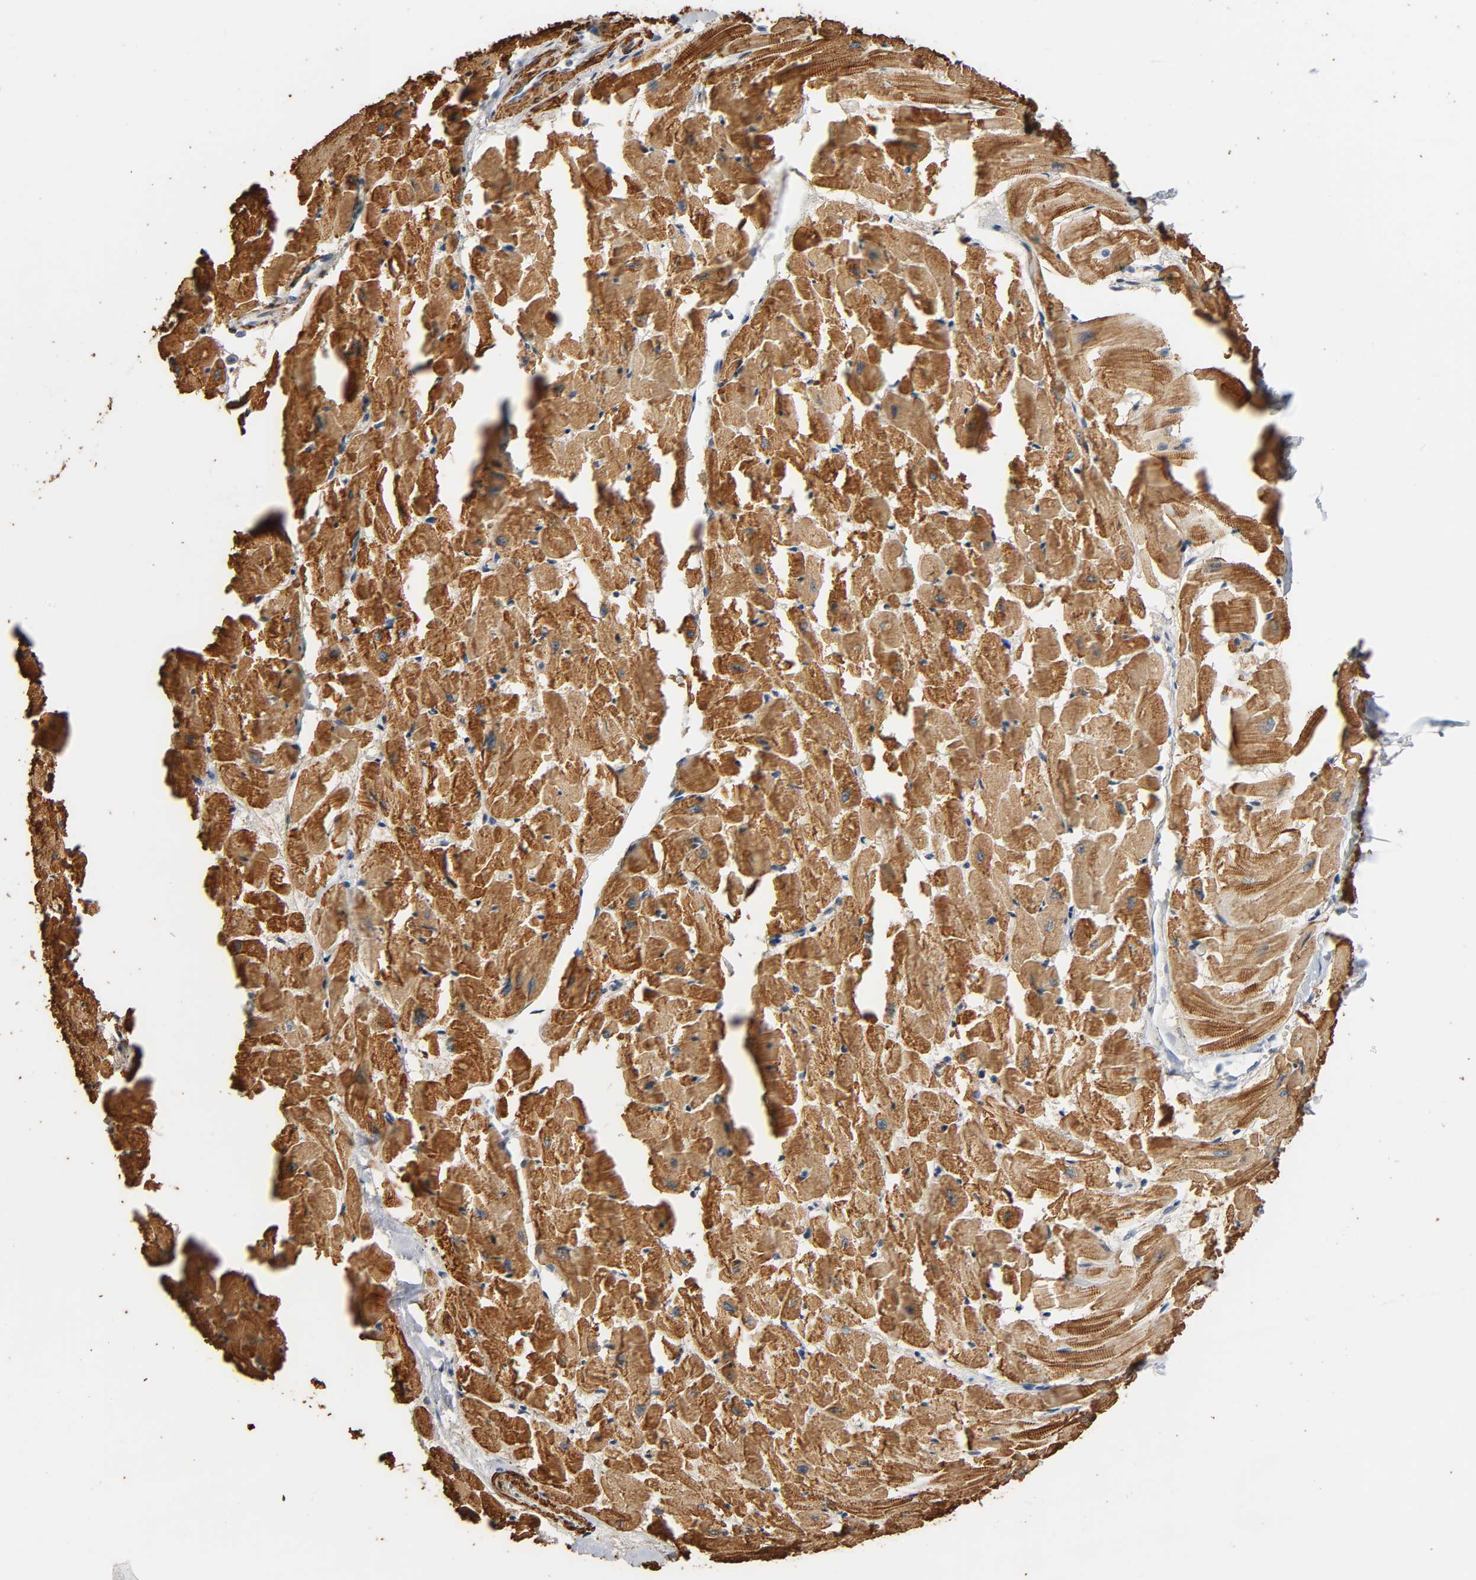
{"staining": {"intensity": "strong", "quantity": ">75%", "location": "cytoplasmic/membranous"}, "tissue": "heart muscle", "cell_type": "Cardiomyocytes", "image_type": "normal", "snomed": [{"axis": "morphology", "description": "Normal tissue, NOS"}, {"axis": "topography", "description": "Heart"}], "caption": "A high amount of strong cytoplasmic/membranous expression is seen in approximately >75% of cardiomyocytes in normal heart muscle.", "gene": "GSTA1", "patient": {"sex": "female", "age": 19}}